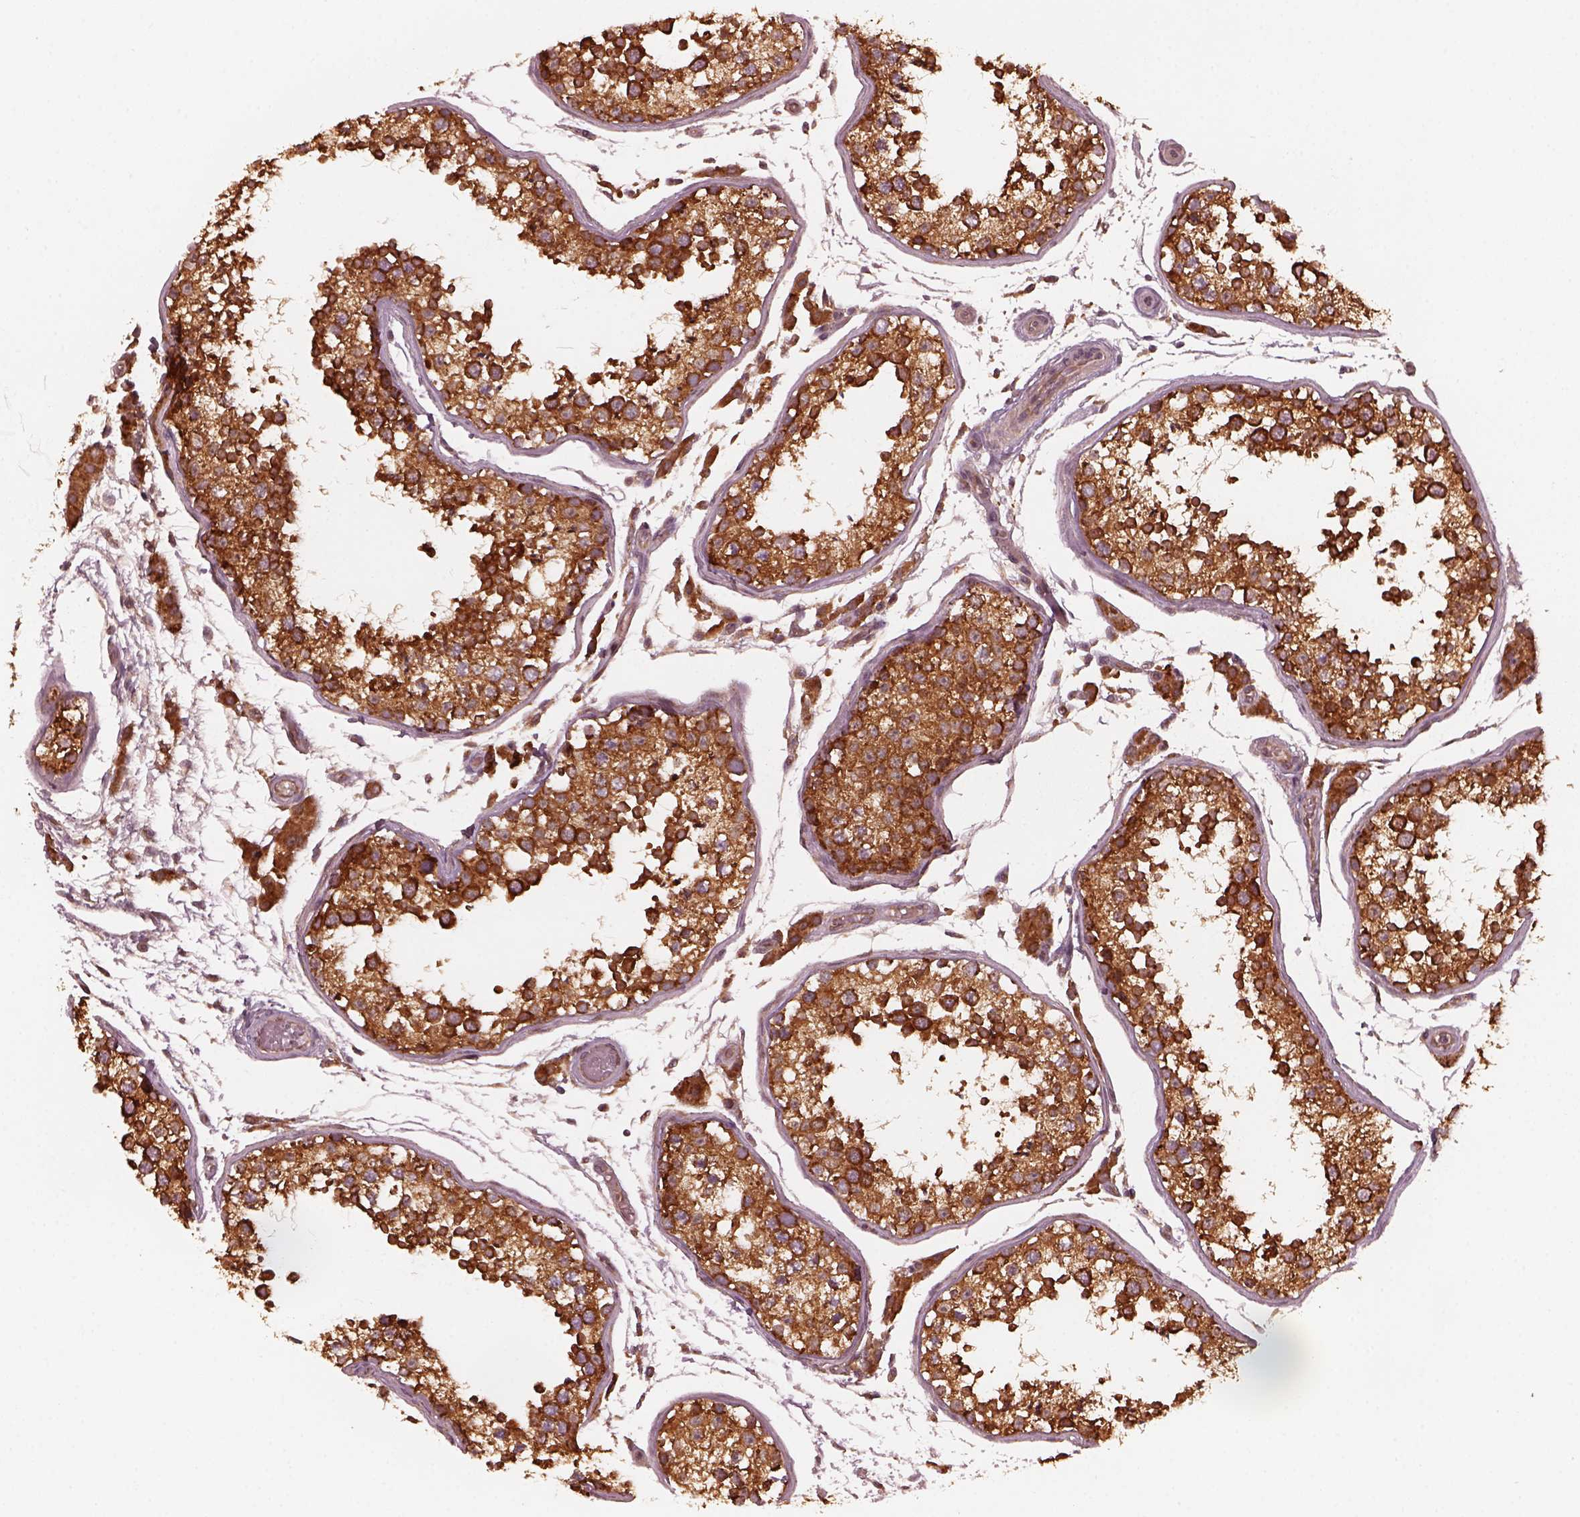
{"staining": {"intensity": "strong", "quantity": ">75%", "location": "cytoplasmic/membranous"}, "tissue": "testis", "cell_type": "Cells in seminiferous ducts", "image_type": "normal", "snomed": [{"axis": "morphology", "description": "Normal tissue, NOS"}, {"axis": "topography", "description": "Testis"}], "caption": "Brown immunohistochemical staining in unremarkable human testis shows strong cytoplasmic/membranous expression in approximately >75% of cells in seminiferous ducts. Nuclei are stained in blue.", "gene": "FAF2", "patient": {"sex": "male", "age": 29}}